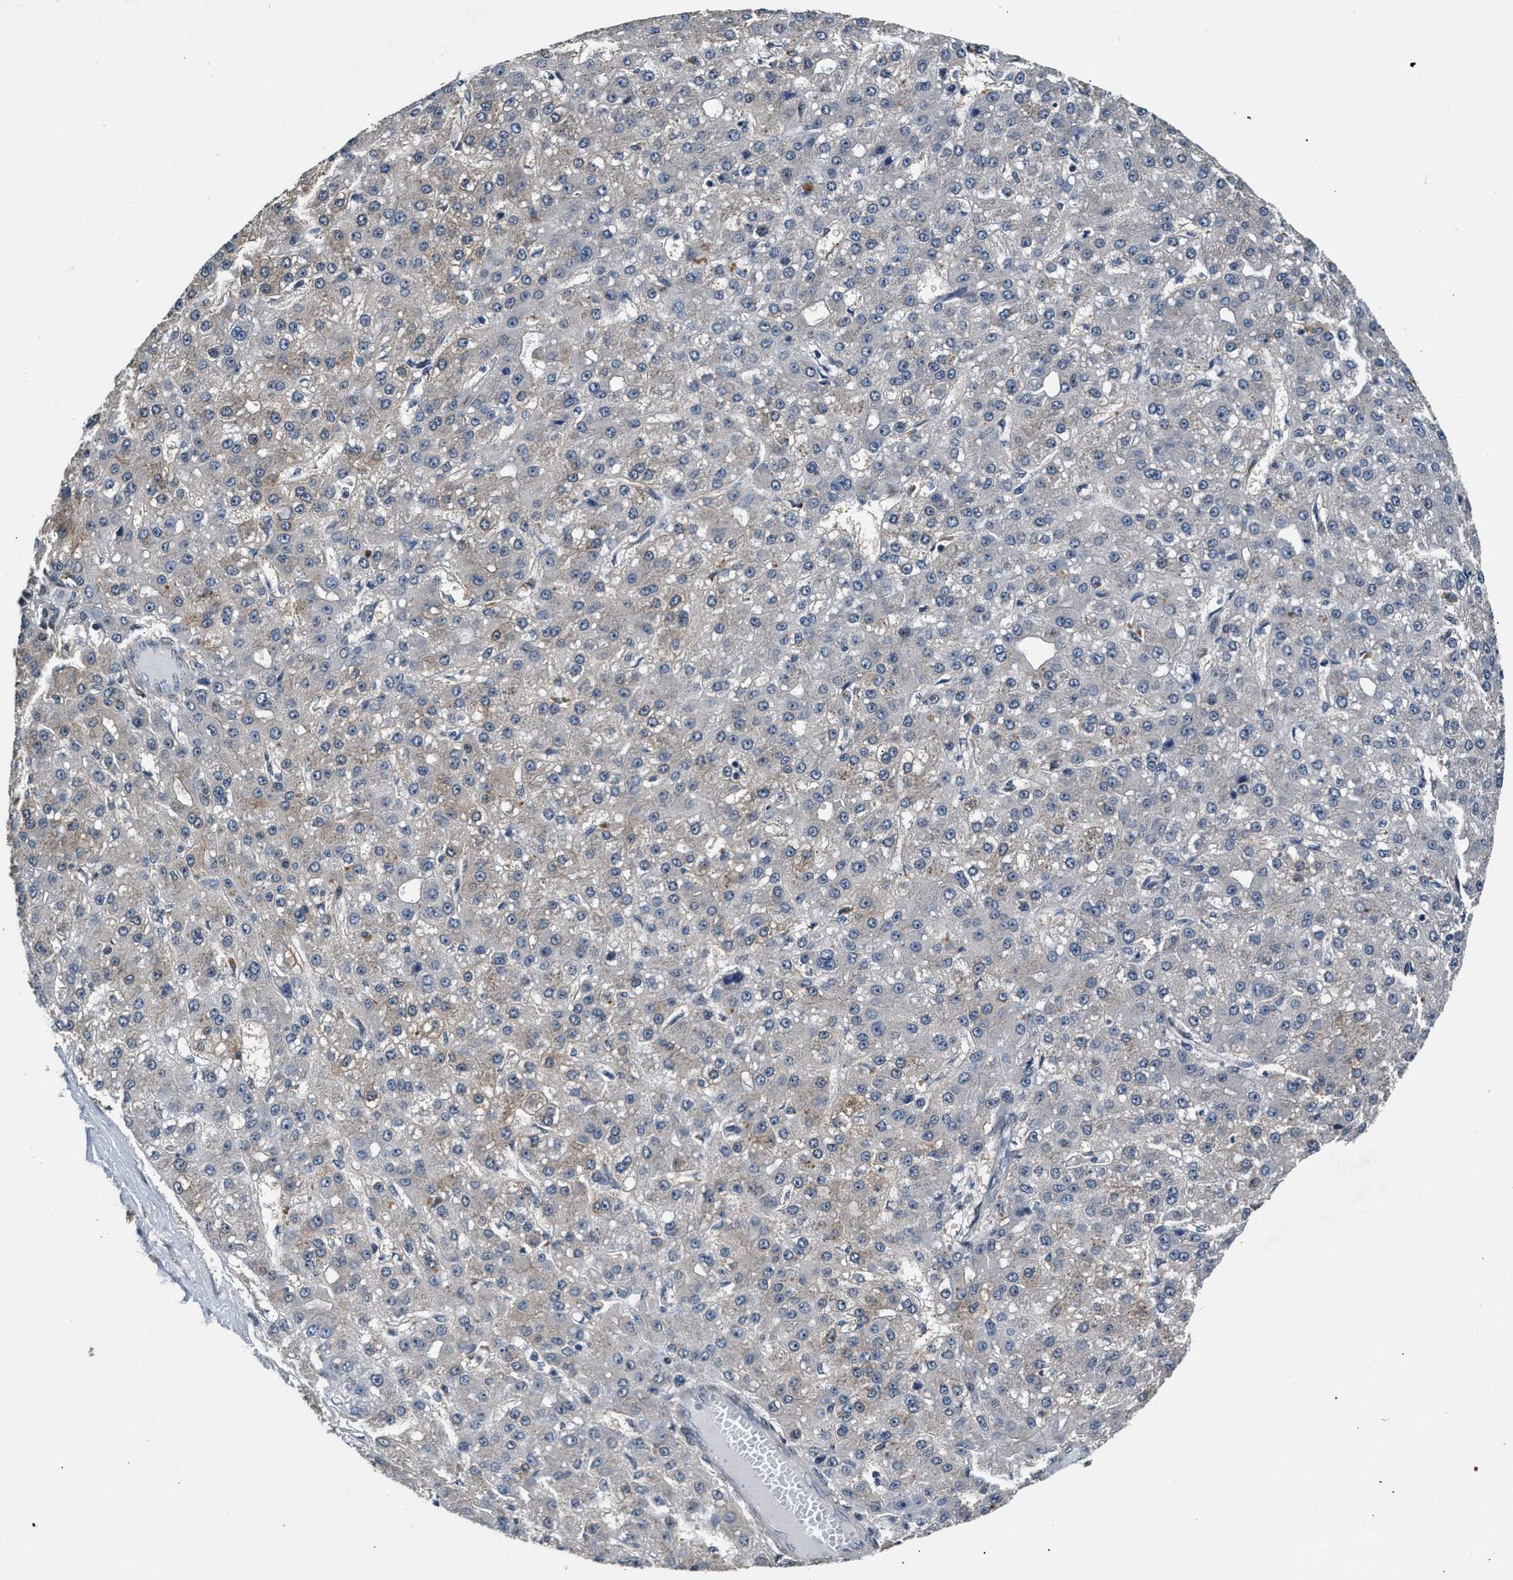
{"staining": {"intensity": "weak", "quantity": "<25%", "location": "cytoplasmic/membranous"}, "tissue": "liver cancer", "cell_type": "Tumor cells", "image_type": "cancer", "snomed": [{"axis": "morphology", "description": "Carcinoma, Hepatocellular, NOS"}, {"axis": "topography", "description": "Liver"}], "caption": "Immunohistochemical staining of human liver cancer (hepatocellular carcinoma) demonstrates no significant positivity in tumor cells. (Brightfield microscopy of DAB (3,3'-diaminobenzidine) IHC at high magnification).", "gene": "RBM33", "patient": {"sex": "male", "age": 67}}